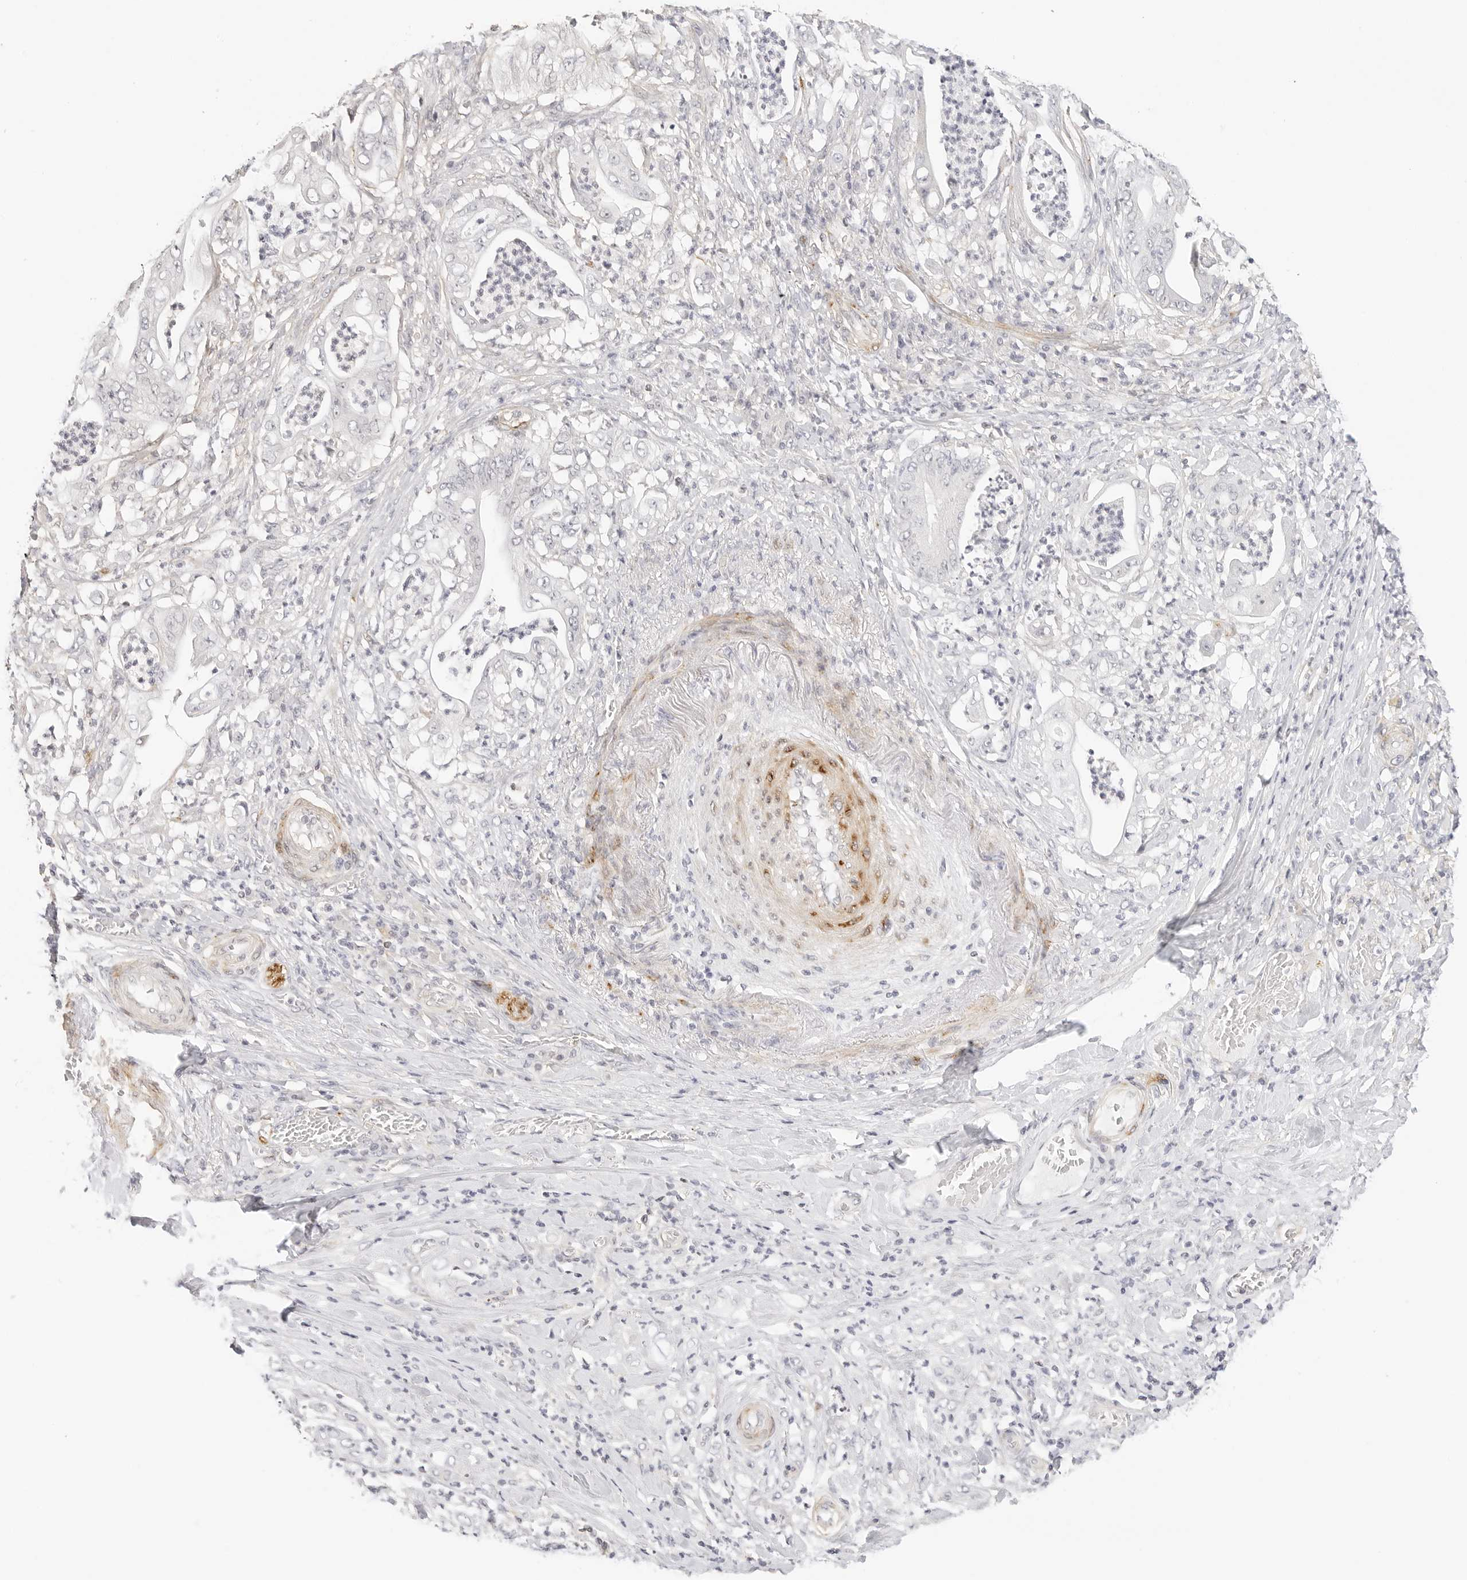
{"staining": {"intensity": "negative", "quantity": "none", "location": "none"}, "tissue": "stomach cancer", "cell_type": "Tumor cells", "image_type": "cancer", "snomed": [{"axis": "morphology", "description": "Adenocarcinoma, NOS"}, {"axis": "topography", "description": "Stomach"}], "caption": "An immunohistochemistry (IHC) histopathology image of stomach cancer (adenocarcinoma) is shown. There is no staining in tumor cells of stomach cancer (adenocarcinoma). The staining is performed using DAB (3,3'-diaminobenzidine) brown chromogen with nuclei counter-stained in using hematoxylin.", "gene": "PCDH19", "patient": {"sex": "female", "age": 73}}